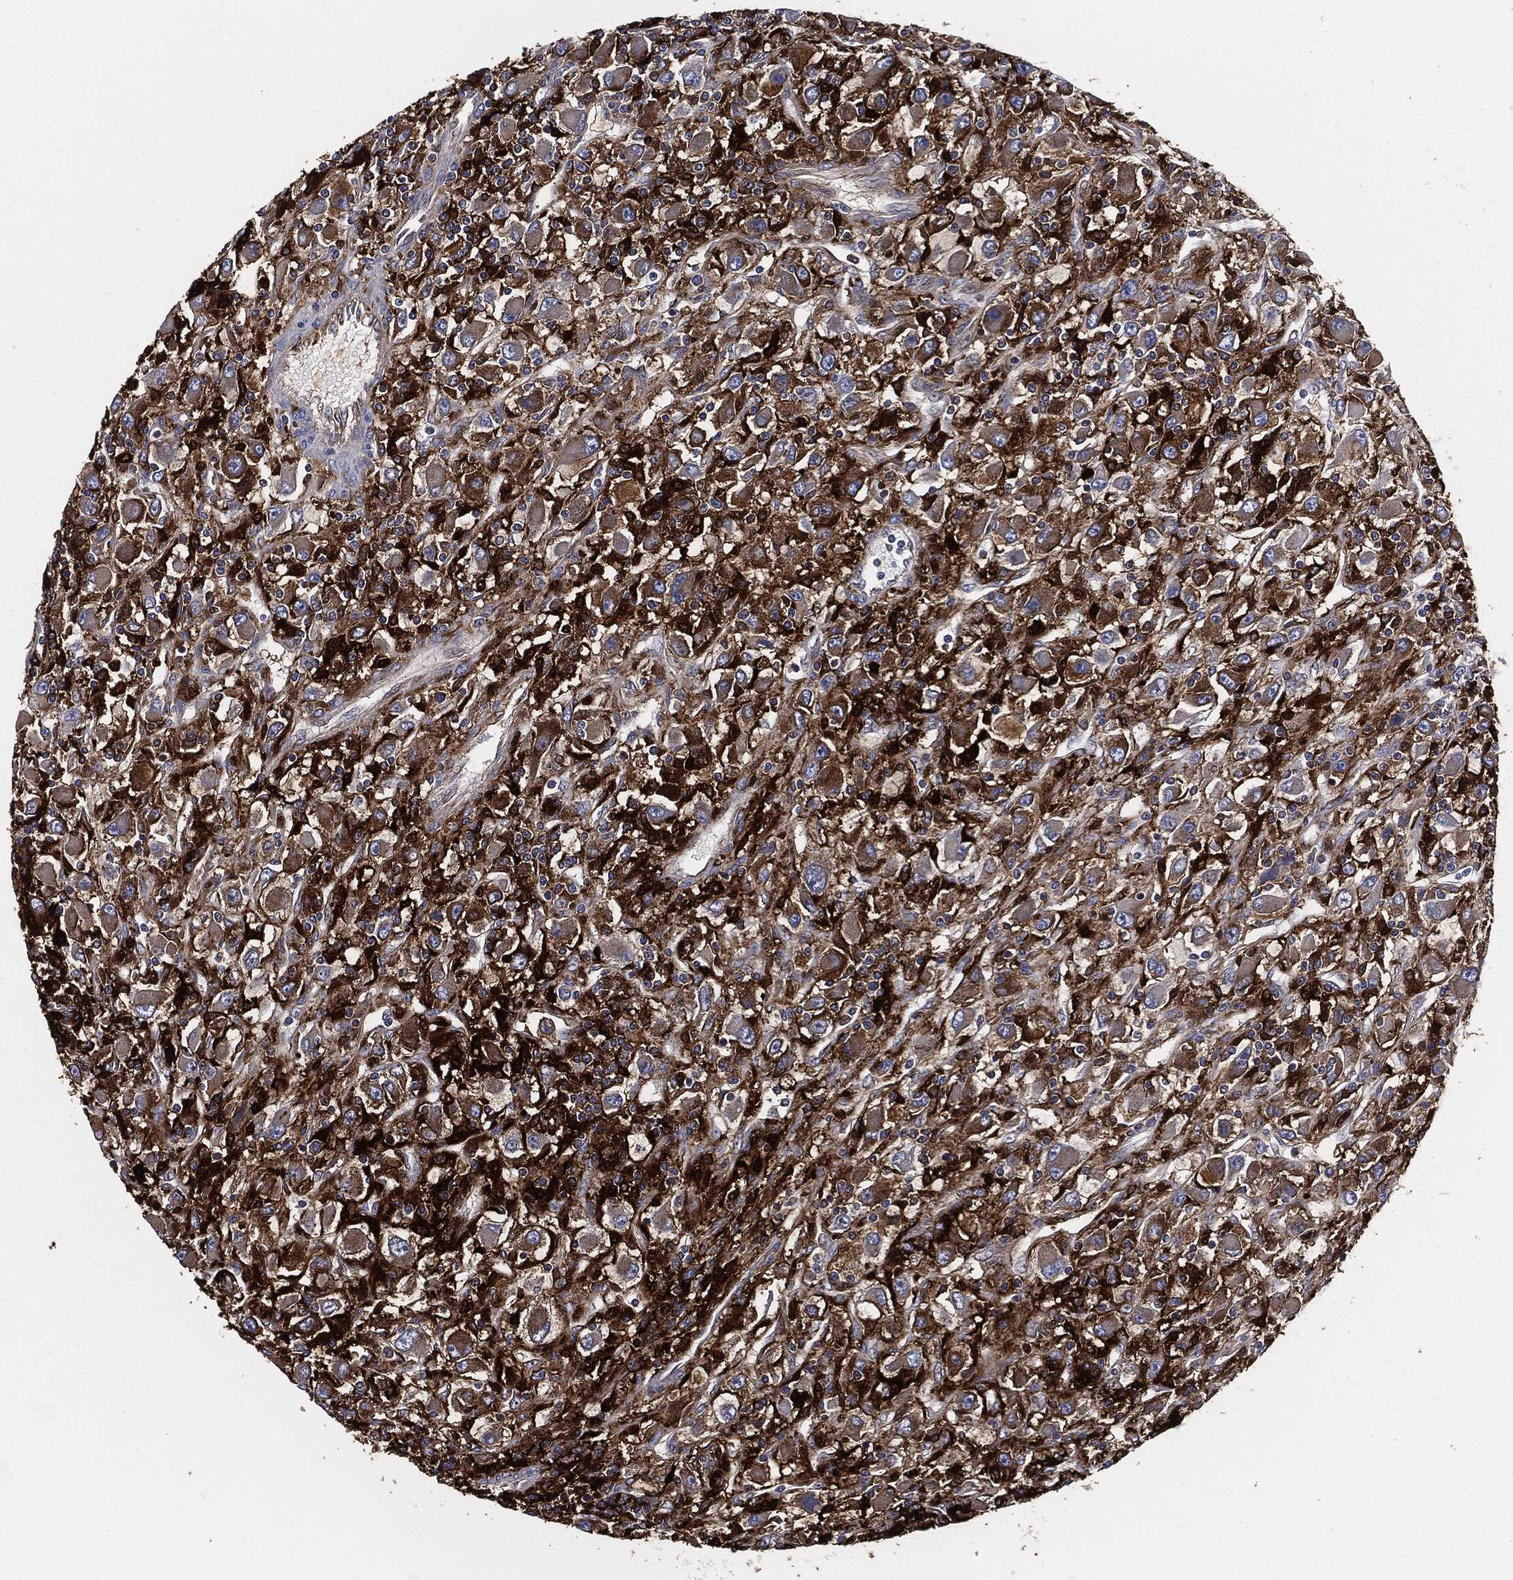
{"staining": {"intensity": "strong", "quantity": ">75%", "location": "cytoplasmic/membranous"}, "tissue": "renal cancer", "cell_type": "Tumor cells", "image_type": "cancer", "snomed": [{"axis": "morphology", "description": "Adenocarcinoma, NOS"}, {"axis": "topography", "description": "Kidney"}], "caption": "IHC (DAB) staining of adenocarcinoma (renal) exhibits strong cytoplasmic/membranous protein positivity in approximately >75% of tumor cells. Nuclei are stained in blue.", "gene": "TMEM11", "patient": {"sex": "female", "age": 67}}